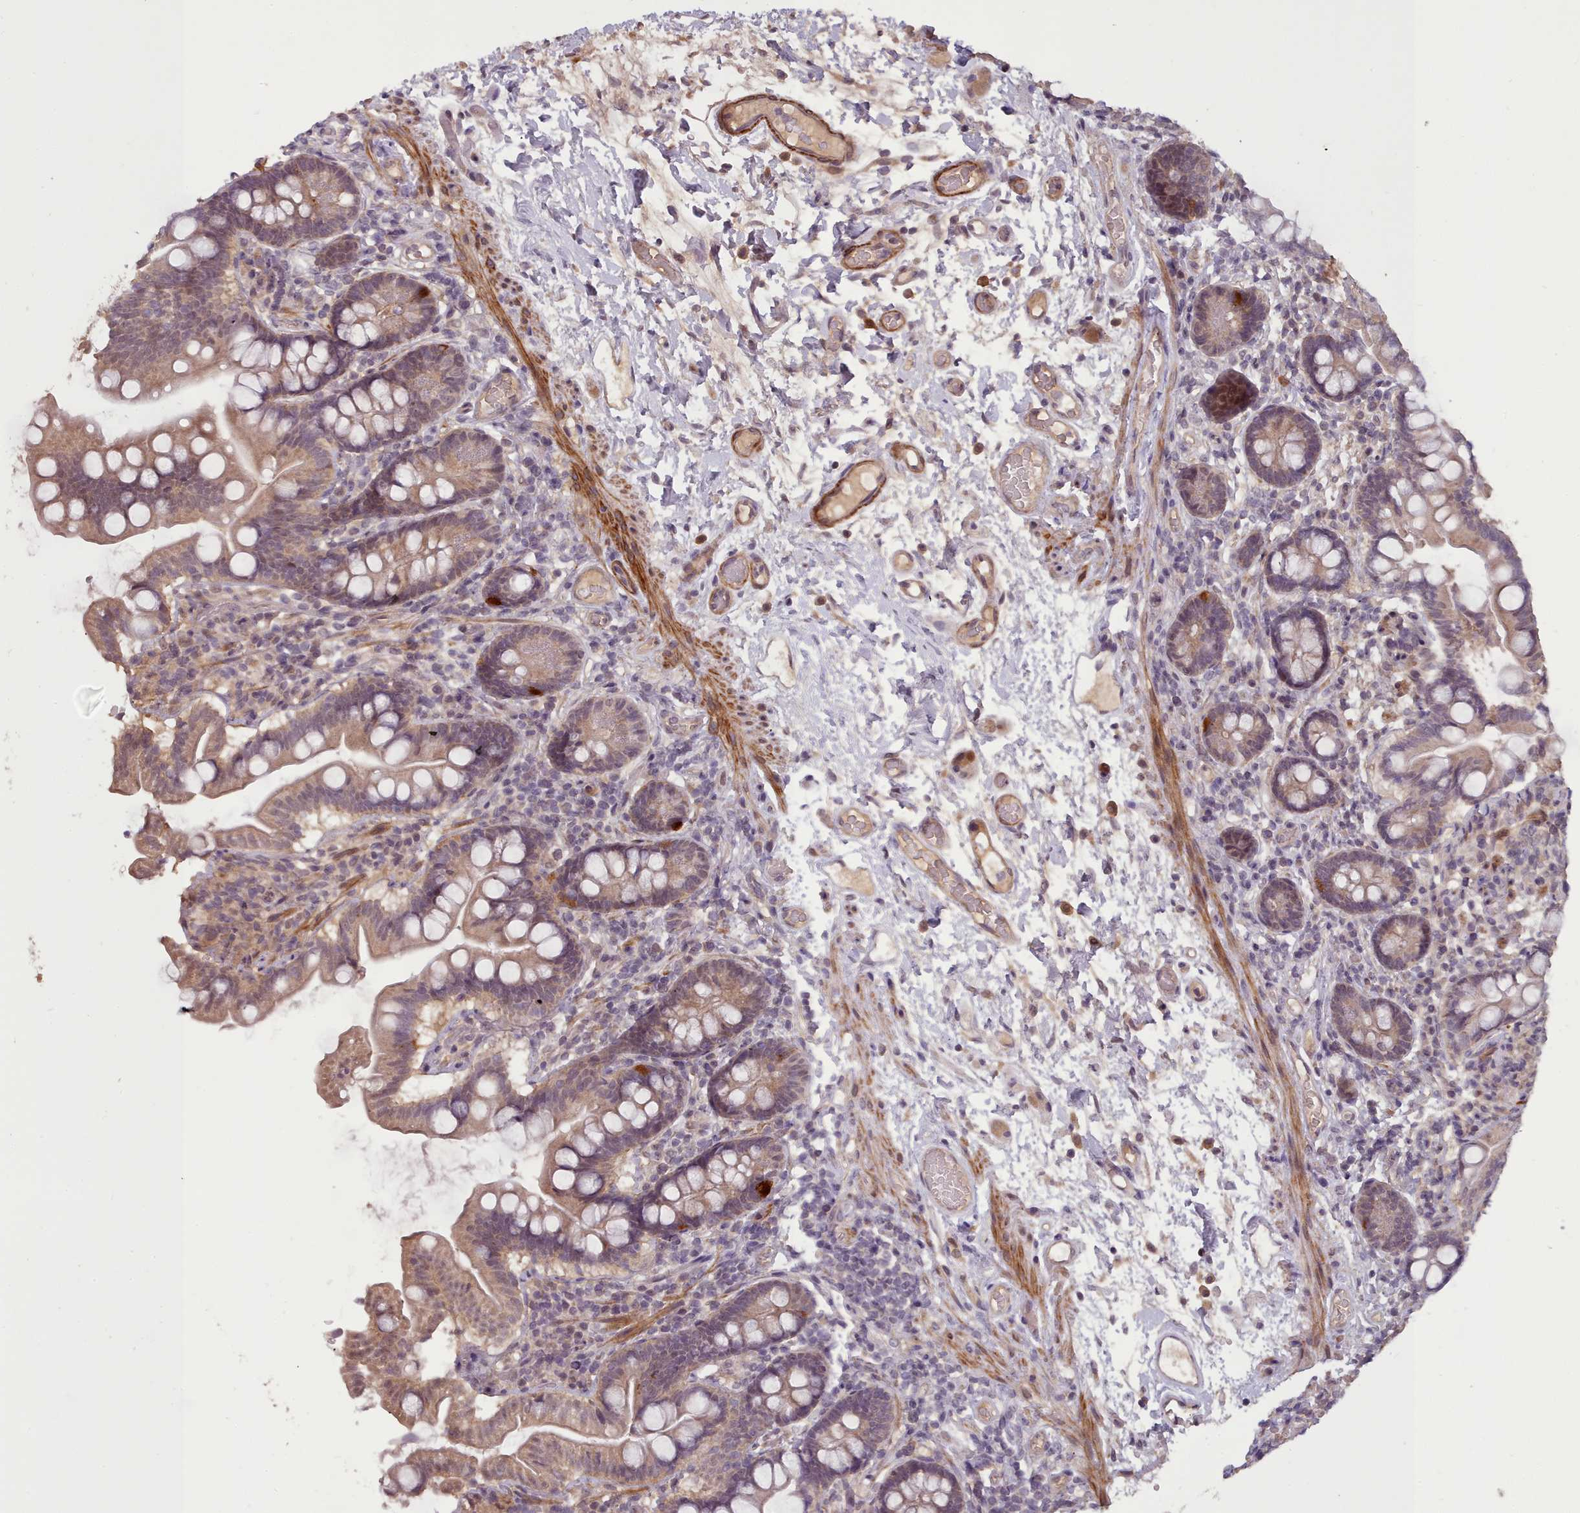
{"staining": {"intensity": "moderate", "quantity": ">75%", "location": "cytoplasmic/membranous,nuclear"}, "tissue": "small intestine", "cell_type": "Glandular cells", "image_type": "normal", "snomed": [{"axis": "morphology", "description": "Normal tissue, NOS"}, {"axis": "topography", "description": "Small intestine"}], "caption": "Brown immunohistochemical staining in benign human small intestine displays moderate cytoplasmic/membranous,nuclear expression in about >75% of glandular cells.", "gene": "CDC6", "patient": {"sex": "female", "age": 64}}